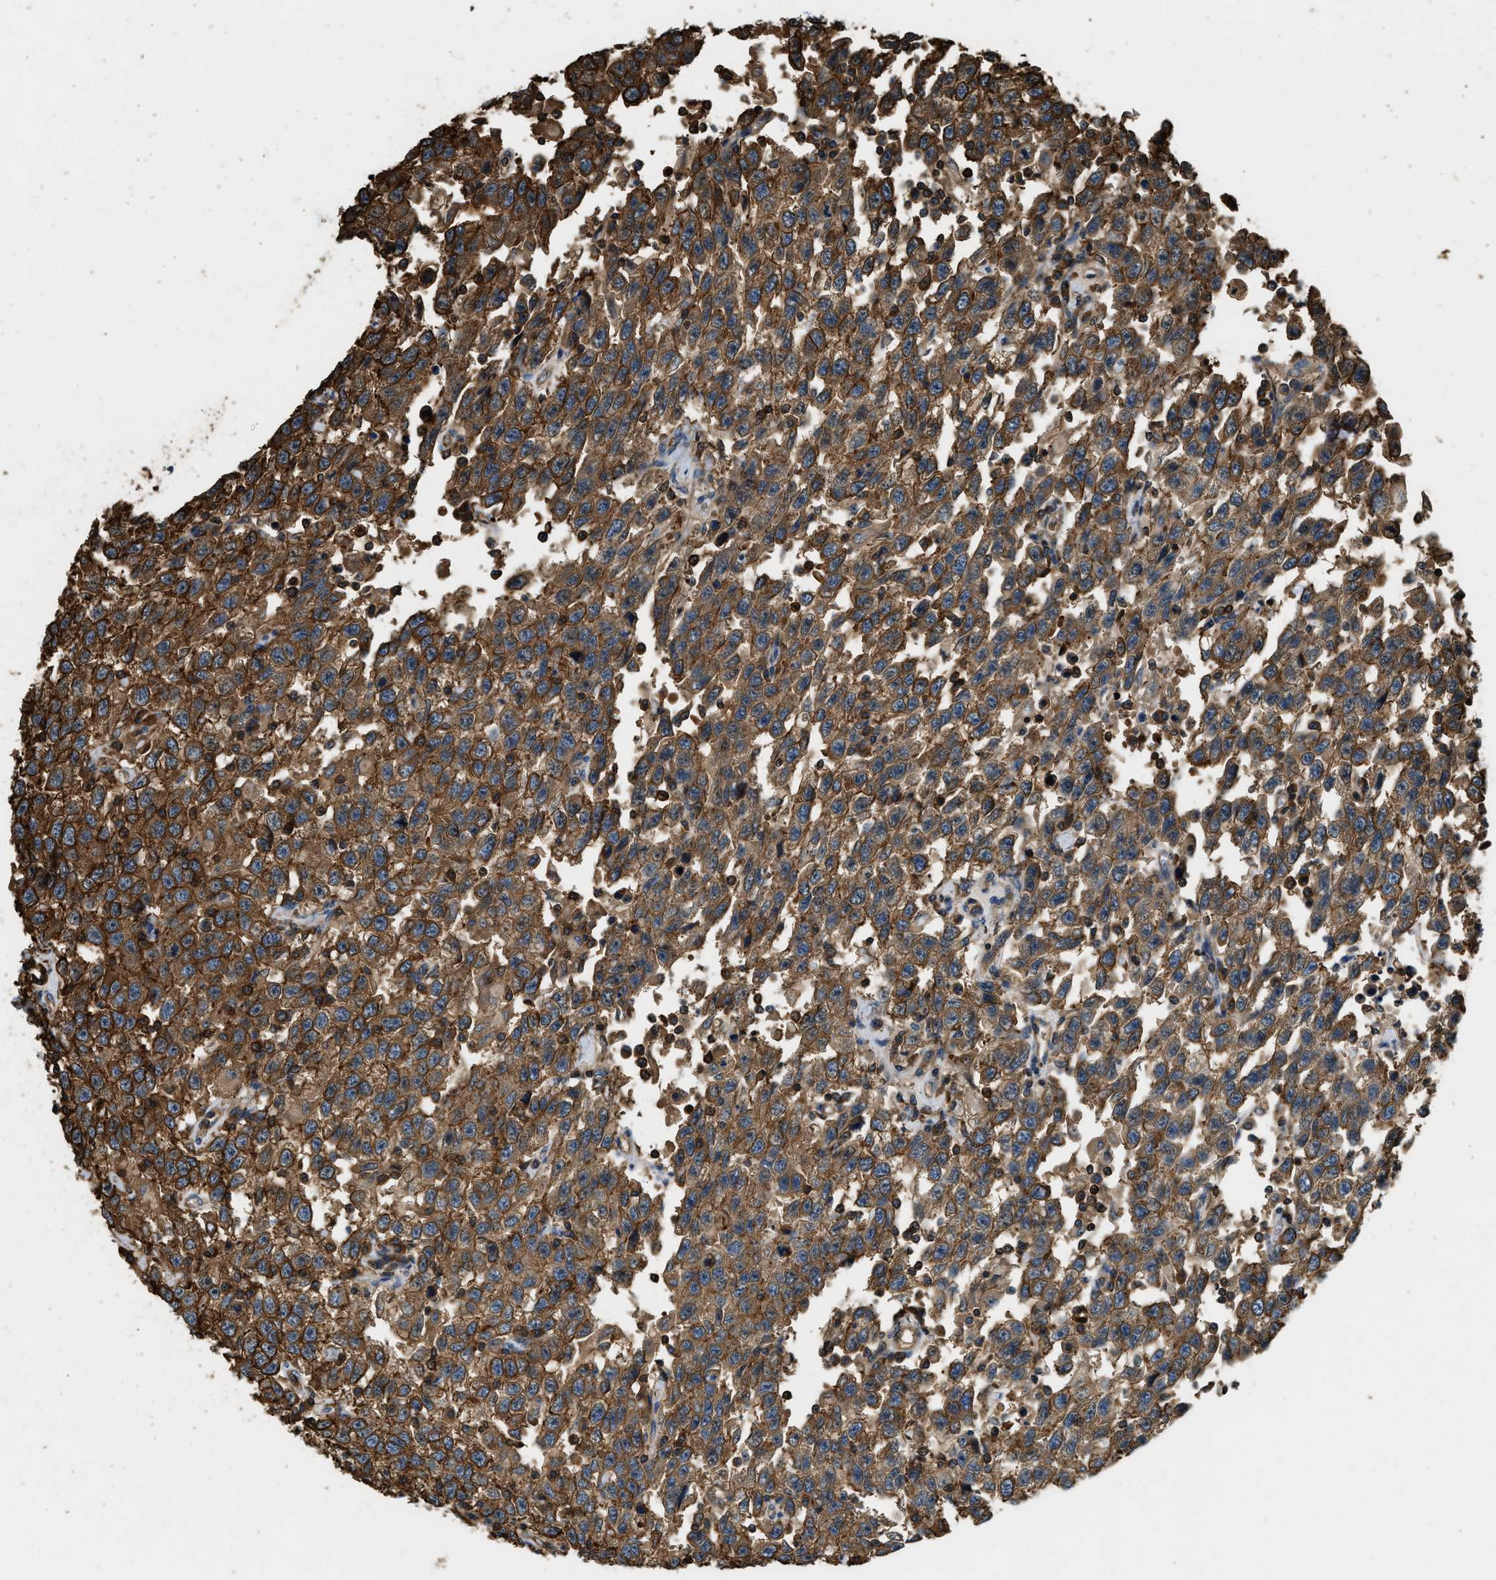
{"staining": {"intensity": "strong", "quantity": ">75%", "location": "cytoplasmic/membranous"}, "tissue": "testis cancer", "cell_type": "Tumor cells", "image_type": "cancer", "snomed": [{"axis": "morphology", "description": "Seminoma, NOS"}, {"axis": "topography", "description": "Testis"}], "caption": "DAB immunohistochemical staining of testis seminoma exhibits strong cytoplasmic/membranous protein staining in approximately >75% of tumor cells. The staining was performed using DAB to visualize the protein expression in brown, while the nuclei were stained in blue with hematoxylin (Magnification: 20x).", "gene": "YARS1", "patient": {"sex": "male", "age": 41}}